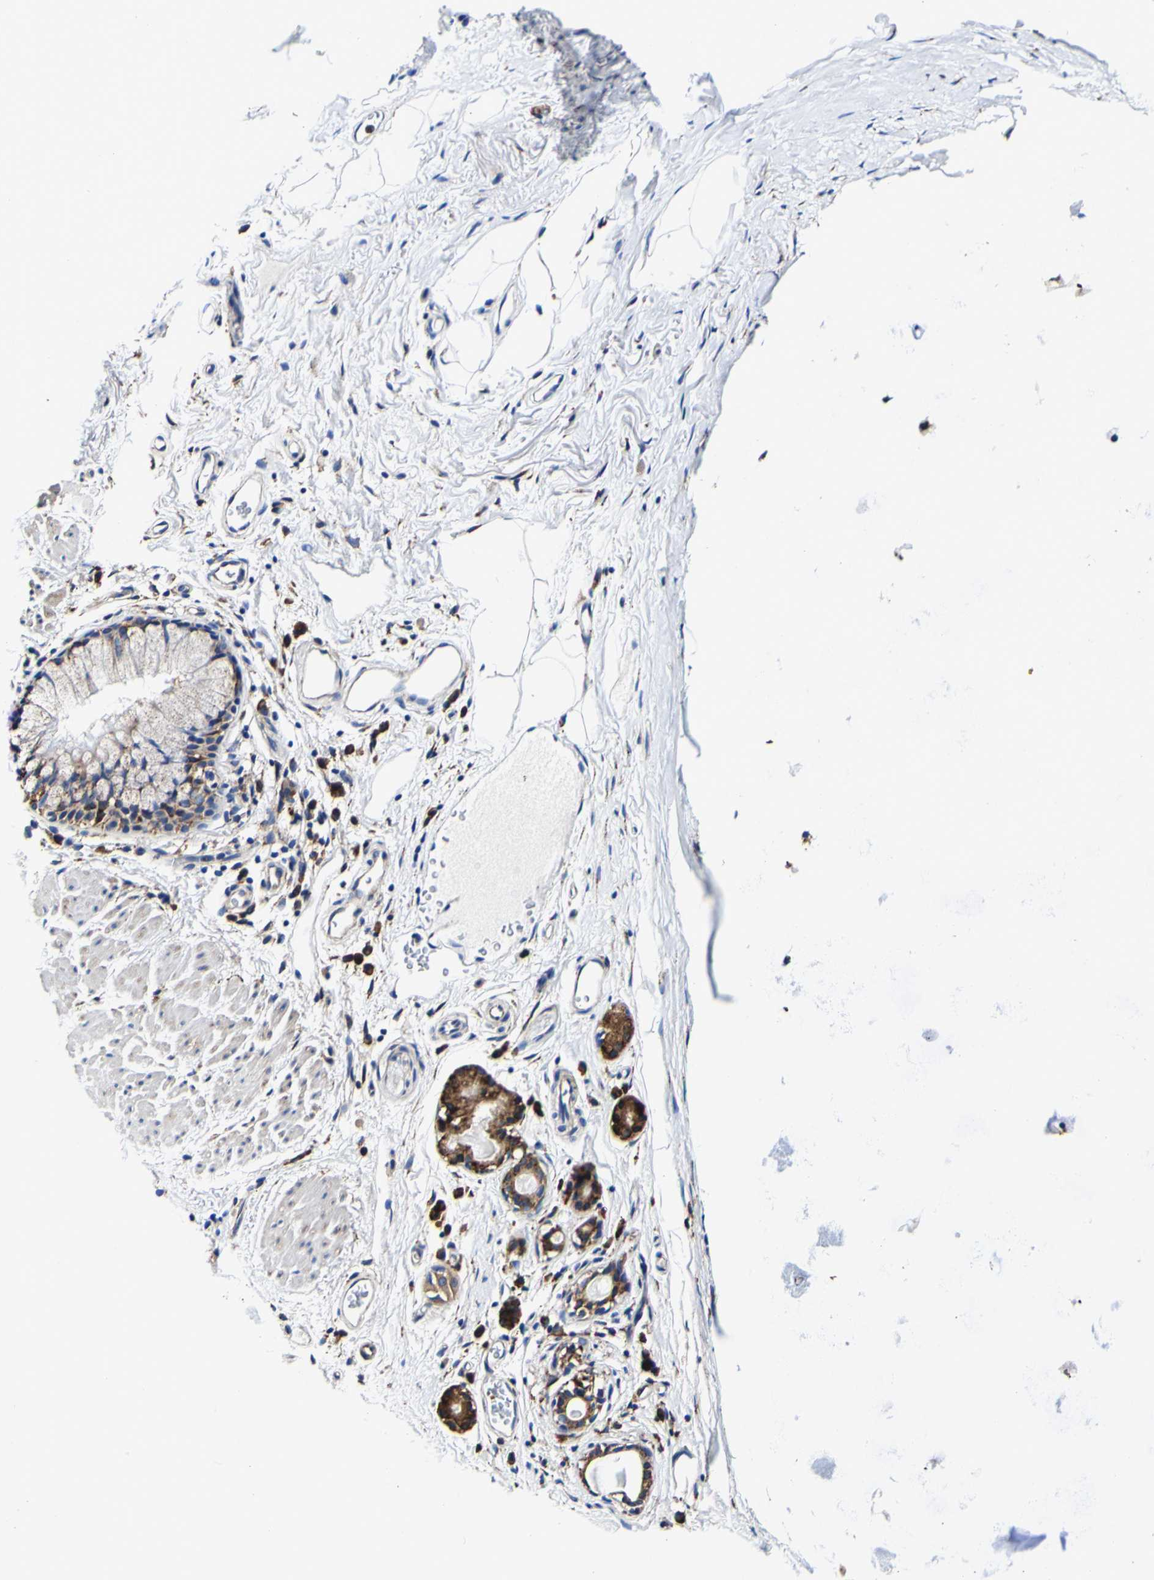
{"staining": {"intensity": "moderate", "quantity": ">75%", "location": "cytoplasmic/membranous"}, "tissue": "bronchus", "cell_type": "Respiratory epithelial cells", "image_type": "normal", "snomed": [{"axis": "morphology", "description": "Normal tissue, NOS"}, {"axis": "topography", "description": "Cartilage tissue"}, {"axis": "topography", "description": "Bronchus"}], "caption": "Immunohistochemistry histopathology image of unremarkable bronchus: bronchus stained using immunohistochemistry demonstrates medium levels of moderate protein expression localized specifically in the cytoplasmic/membranous of respiratory epithelial cells, appearing as a cytoplasmic/membranous brown color.", "gene": "P4HB", "patient": {"sex": "female", "age": 53}}